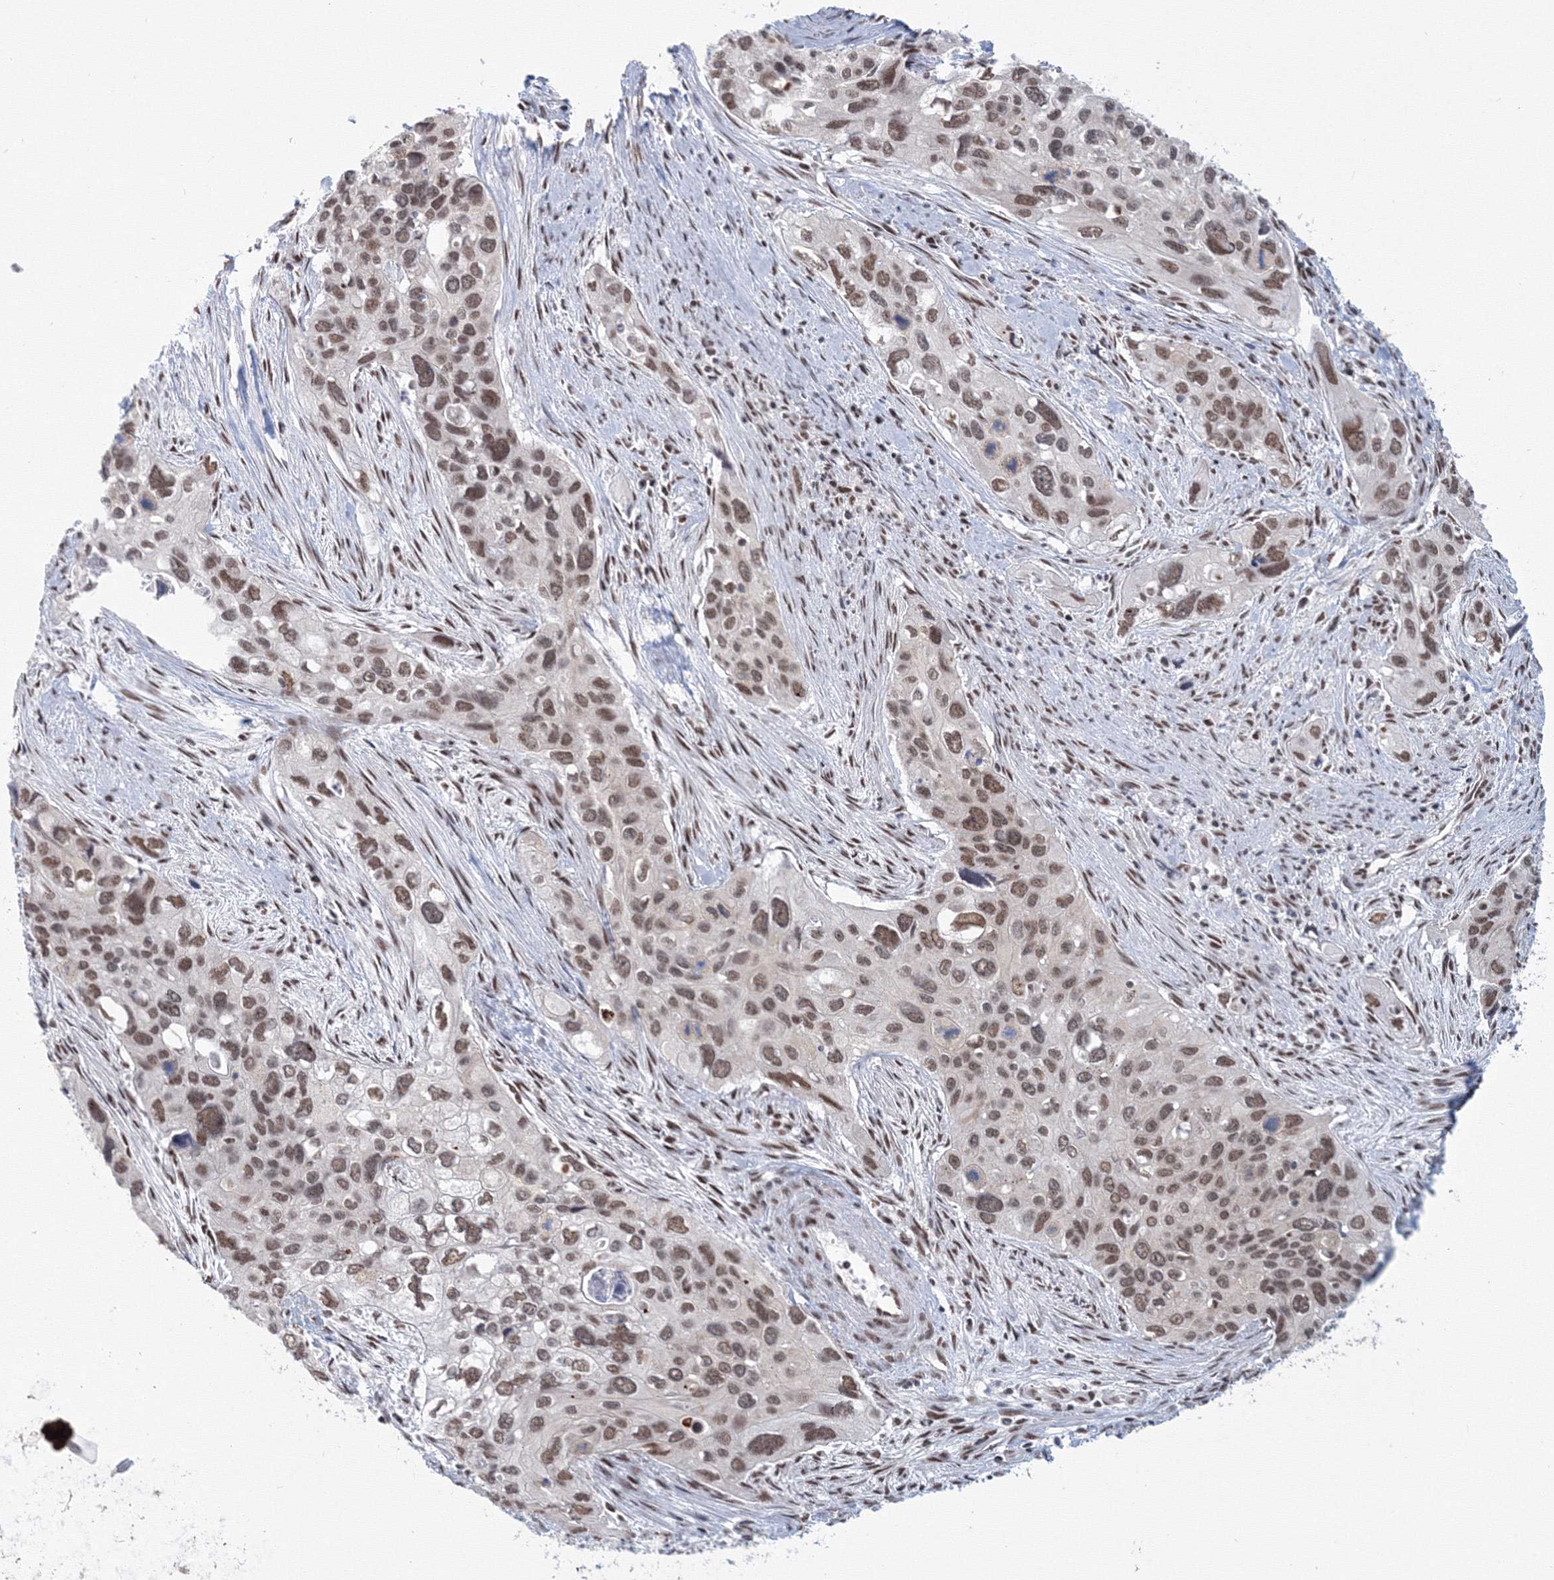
{"staining": {"intensity": "moderate", "quantity": ">75%", "location": "nuclear"}, "tissue": "cervical cancer", "cell_type": "Tumor cells", "image_type": "cancer", "snomed": [{"axis": "morphology", "description": "Squamous cell carcinoma, NOS"}, {"axis": "topography", "description": "Cervix"}], "caption": "Immunohistochemical staining of cervical squamous cell carcinoma exhibits moderate nuclear protein positivity in approximately >75% of tumor cells.", "gene": "SF3B6", "patient": {"sex": "female", "age": 55}}